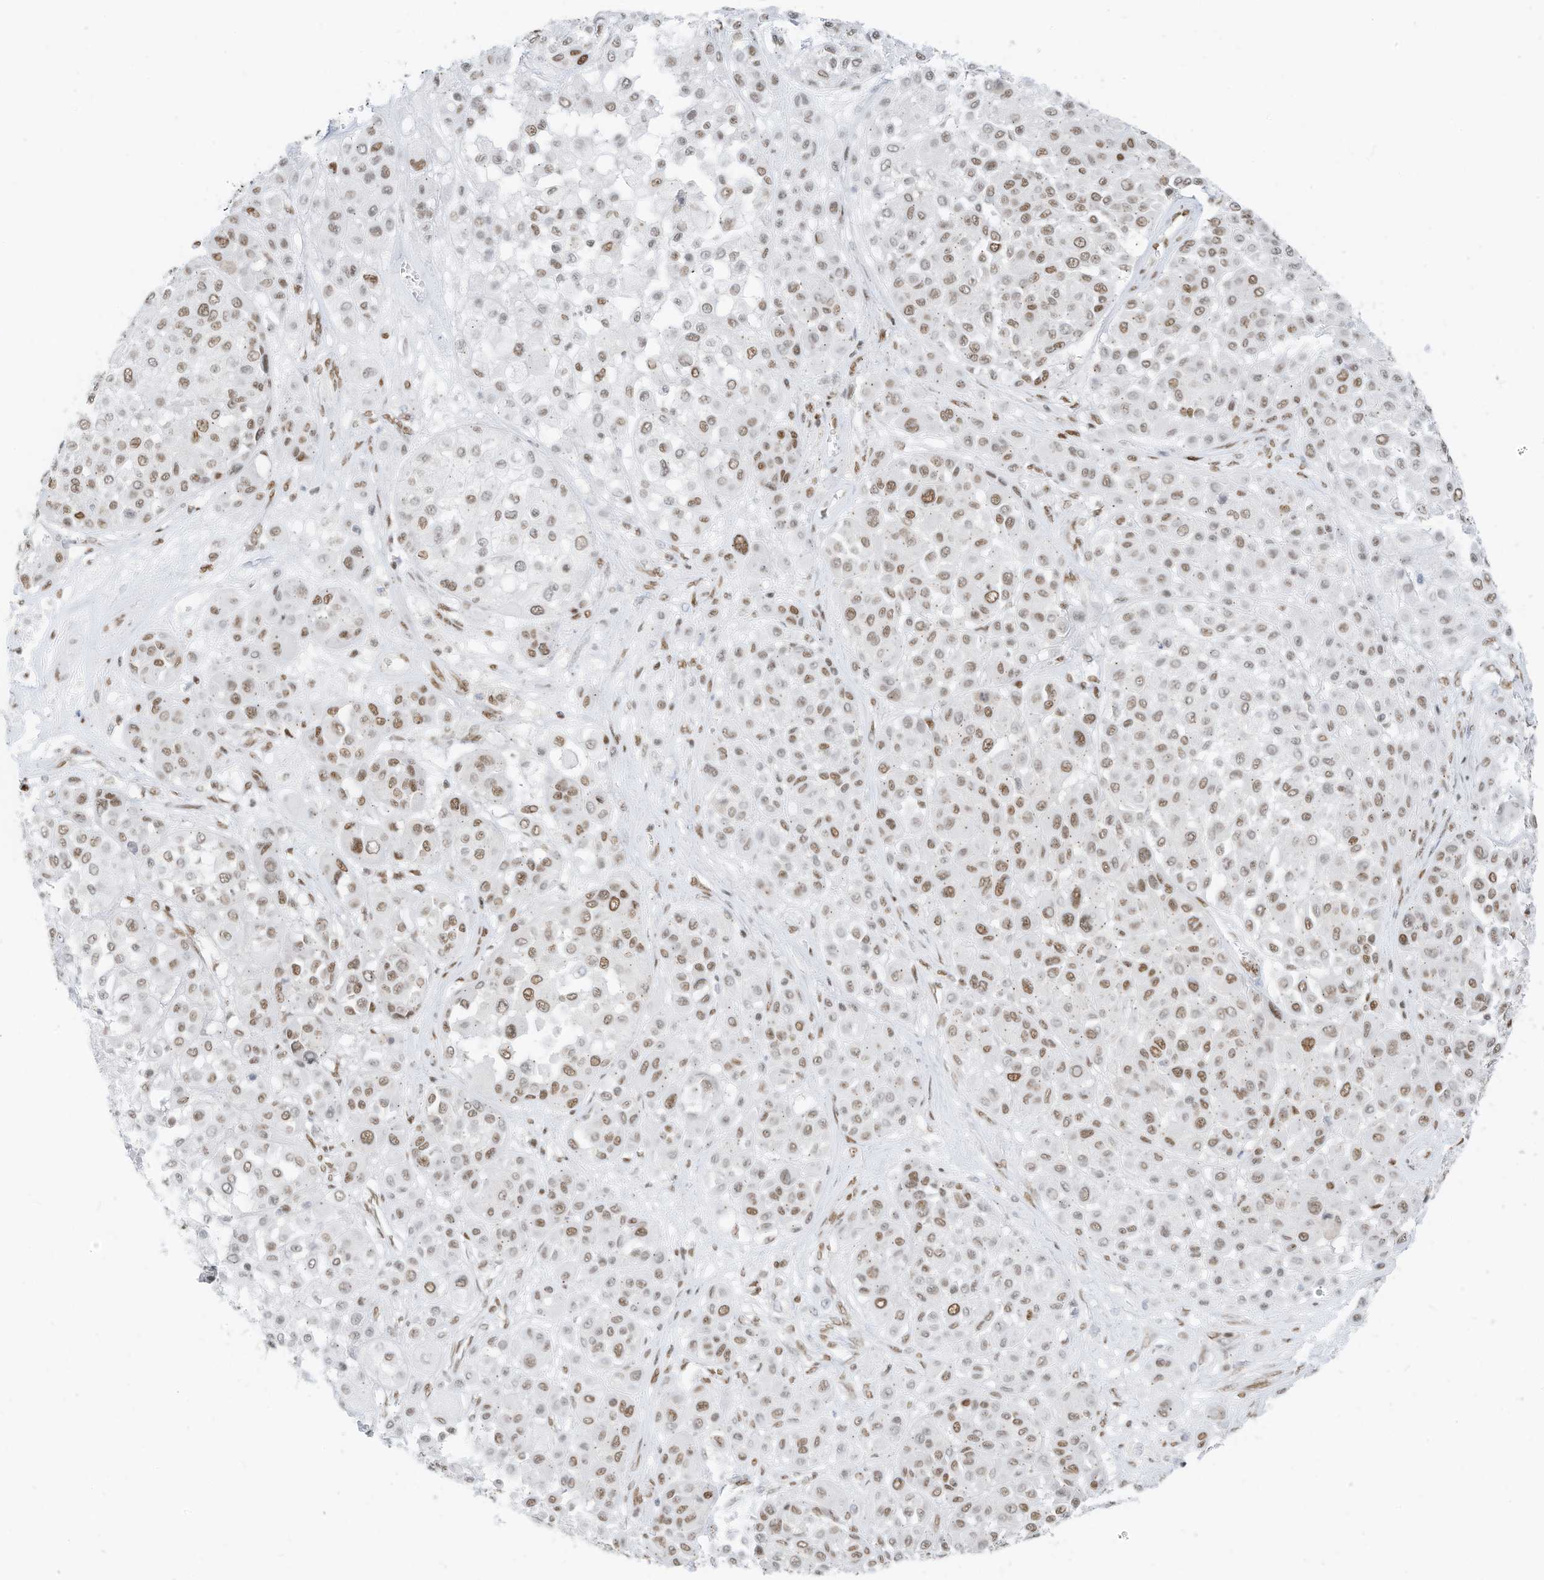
{"staining": {"intensity": "moderate", "quantity": "25%-75%", "location": "nuclear"}, "tissue": "melanoma", "cell_type": "Tumor cells", "image_type": "cancer", "snomed": [{"axis": "morphology", "description": "Malignant melanoma, Metastatic site"}, {"axis": "topography", "description": "Soft tissue"}], "caption": "A brown stain labels moderate nuclear expression of a protein in malignant melanoma (metastatic site) tumor cells.", "gene": "SMARCA2", "patient": {"sex": "male", "age": 41}}